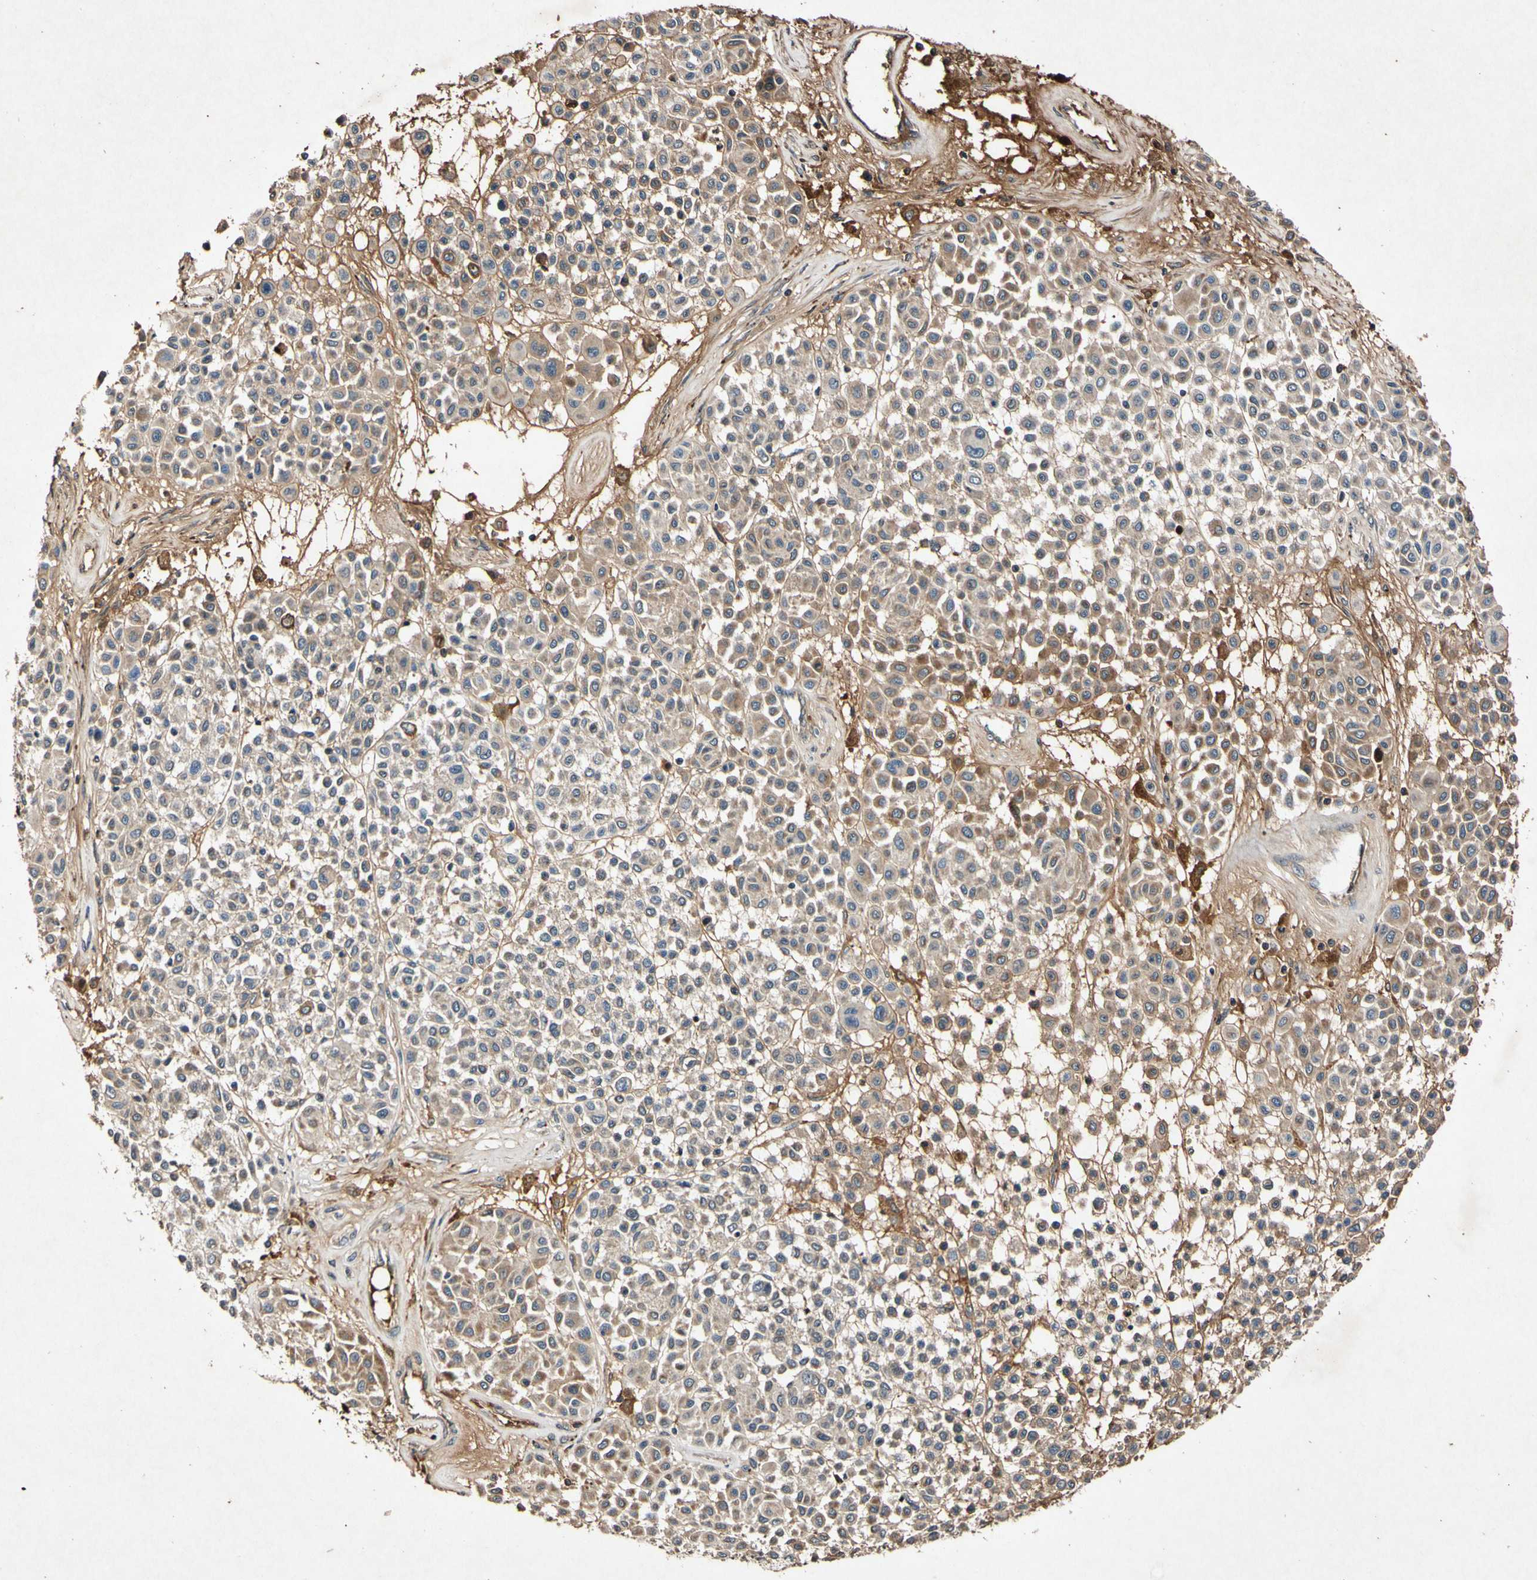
{"staining": {"intensity": "moderate", "quantity": ">75%", "location": "cytoplasmic/membranous"}, "tissue": "melanoma", "cell_type": "Tumor cells", "image_type": "cancer", "snomed": [{"axis": "morphology", "description": "Malignant melanoma, Metastatic site"}, {"axis": "topography", "description": "Soft tissue"}], "caption": "Brown immunohistochemical staining in malignant melanoma (metastatic site) shows moderate cytoplasmic/membranous staining in approximately >75% of tumor cells.", "gene": "PLAT", "patient": {"sex": "male", "age": 41}}